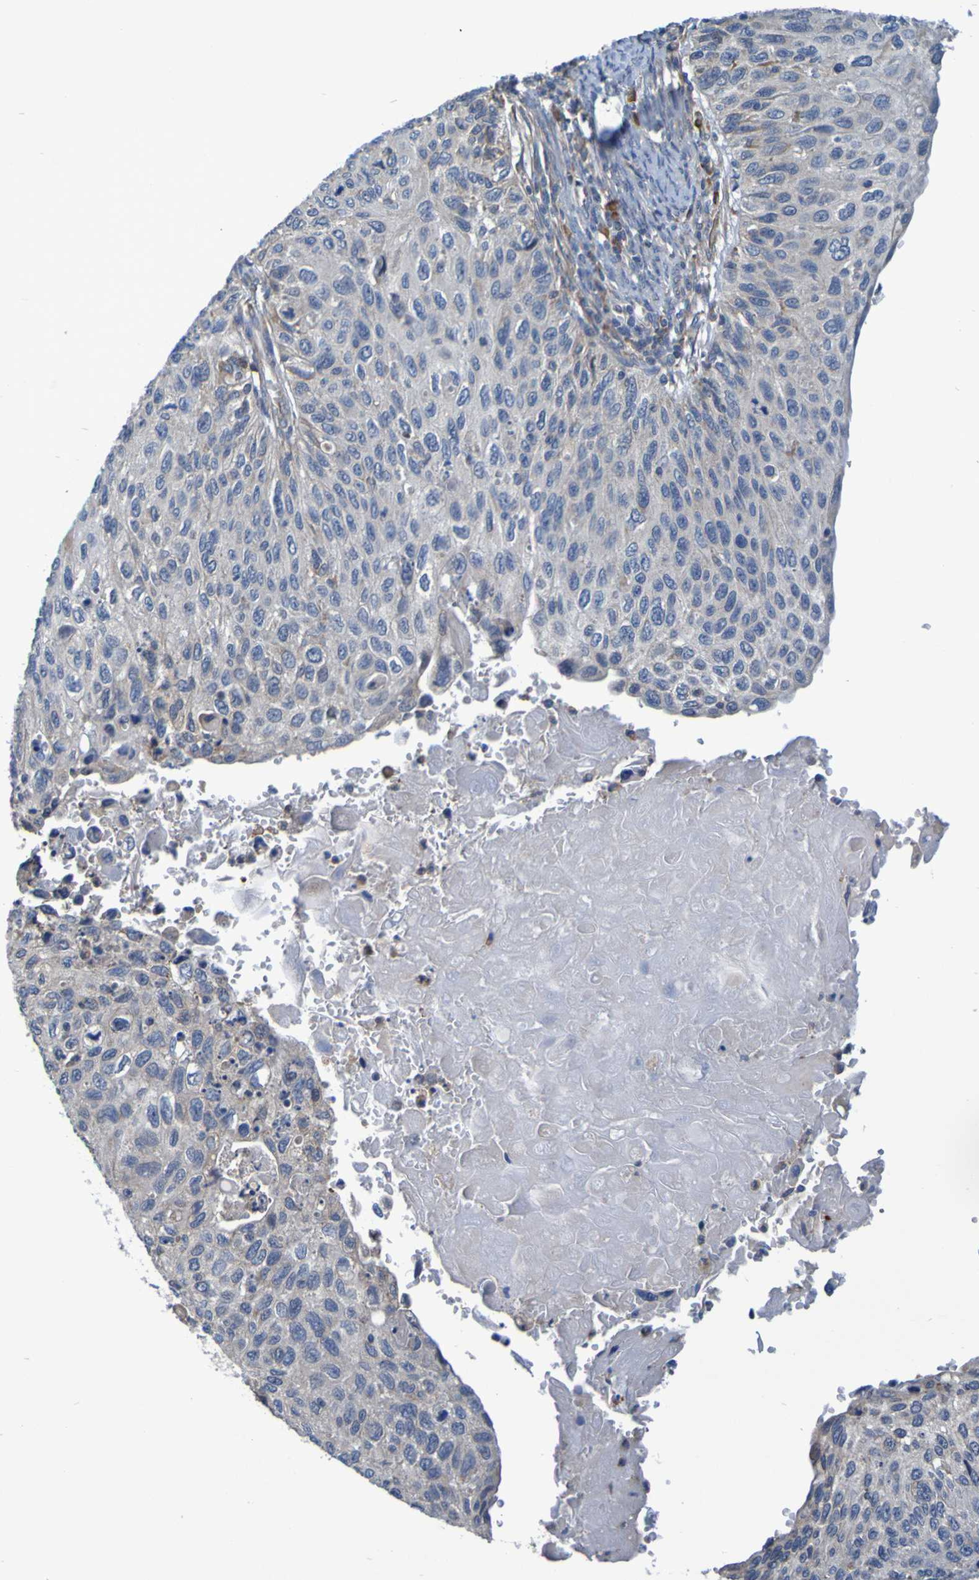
{"staining": {"intensity": "weak", "quantity": "<25%", "location": "cytoplasmic/membranous"}, "tissue": "cervical cancer", "cell_type": "Tumor cells", "image_type": "cancer", "snomed": [{"axis": "morphology", "description": "Squamous cell carcinoma, NOS"}, {"axis": "topography", "description": "Cervix"}], "caption": "Human cervical cancer (squamous cell carcinoma) stained for a protein using immunohistochemistry (IHC) displays no expression in tumor cells.", "gene": "CLDN18", "patient": {"sex": "female", "age": 70}}